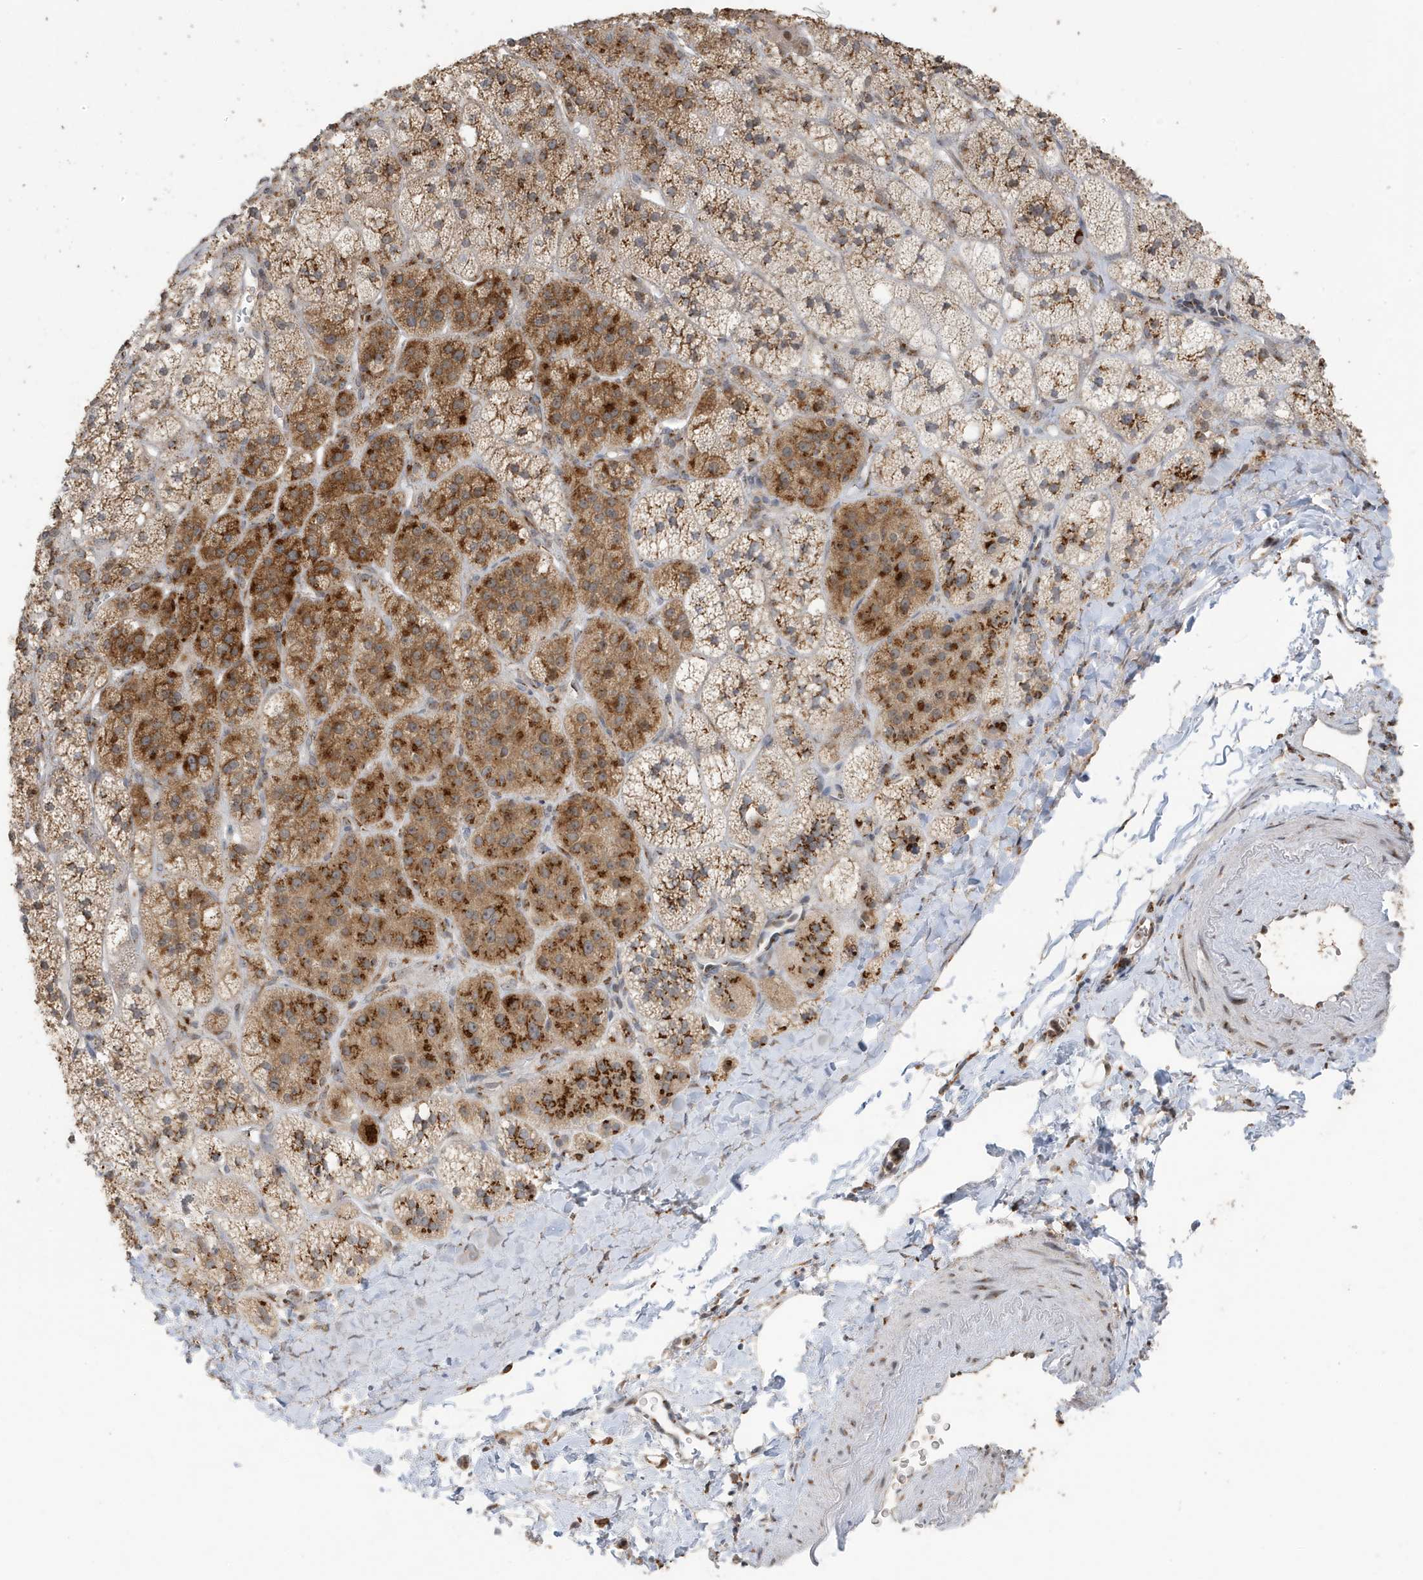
{"staining": {"intensity": "strong", "quantity": "25%-75%", "location": "cytoplasmic/membranous"}, "tissue": "adrenal gland", "cell_type": "Glandular cells", "image_type": "normal", "snomed": [{"axis": "morphology", "description": "Normal tissue, NOS"}, {"axis": "topography", "description": "Adrenal gland"}], "caption": "A photomicrograph of human adrenal gland stained for a protein exhibits strong cytoplasmic/membranous brown staining in glandular cells. The staining was performed using DAB (3,3'-diaminobenzidine) to visualize the protein expression in brown, while the nuclei were stained in blue with hematoxylin (Magnification: 20x).", "gene": "RER1", "patient": {"sex": "male", "age": 61}}